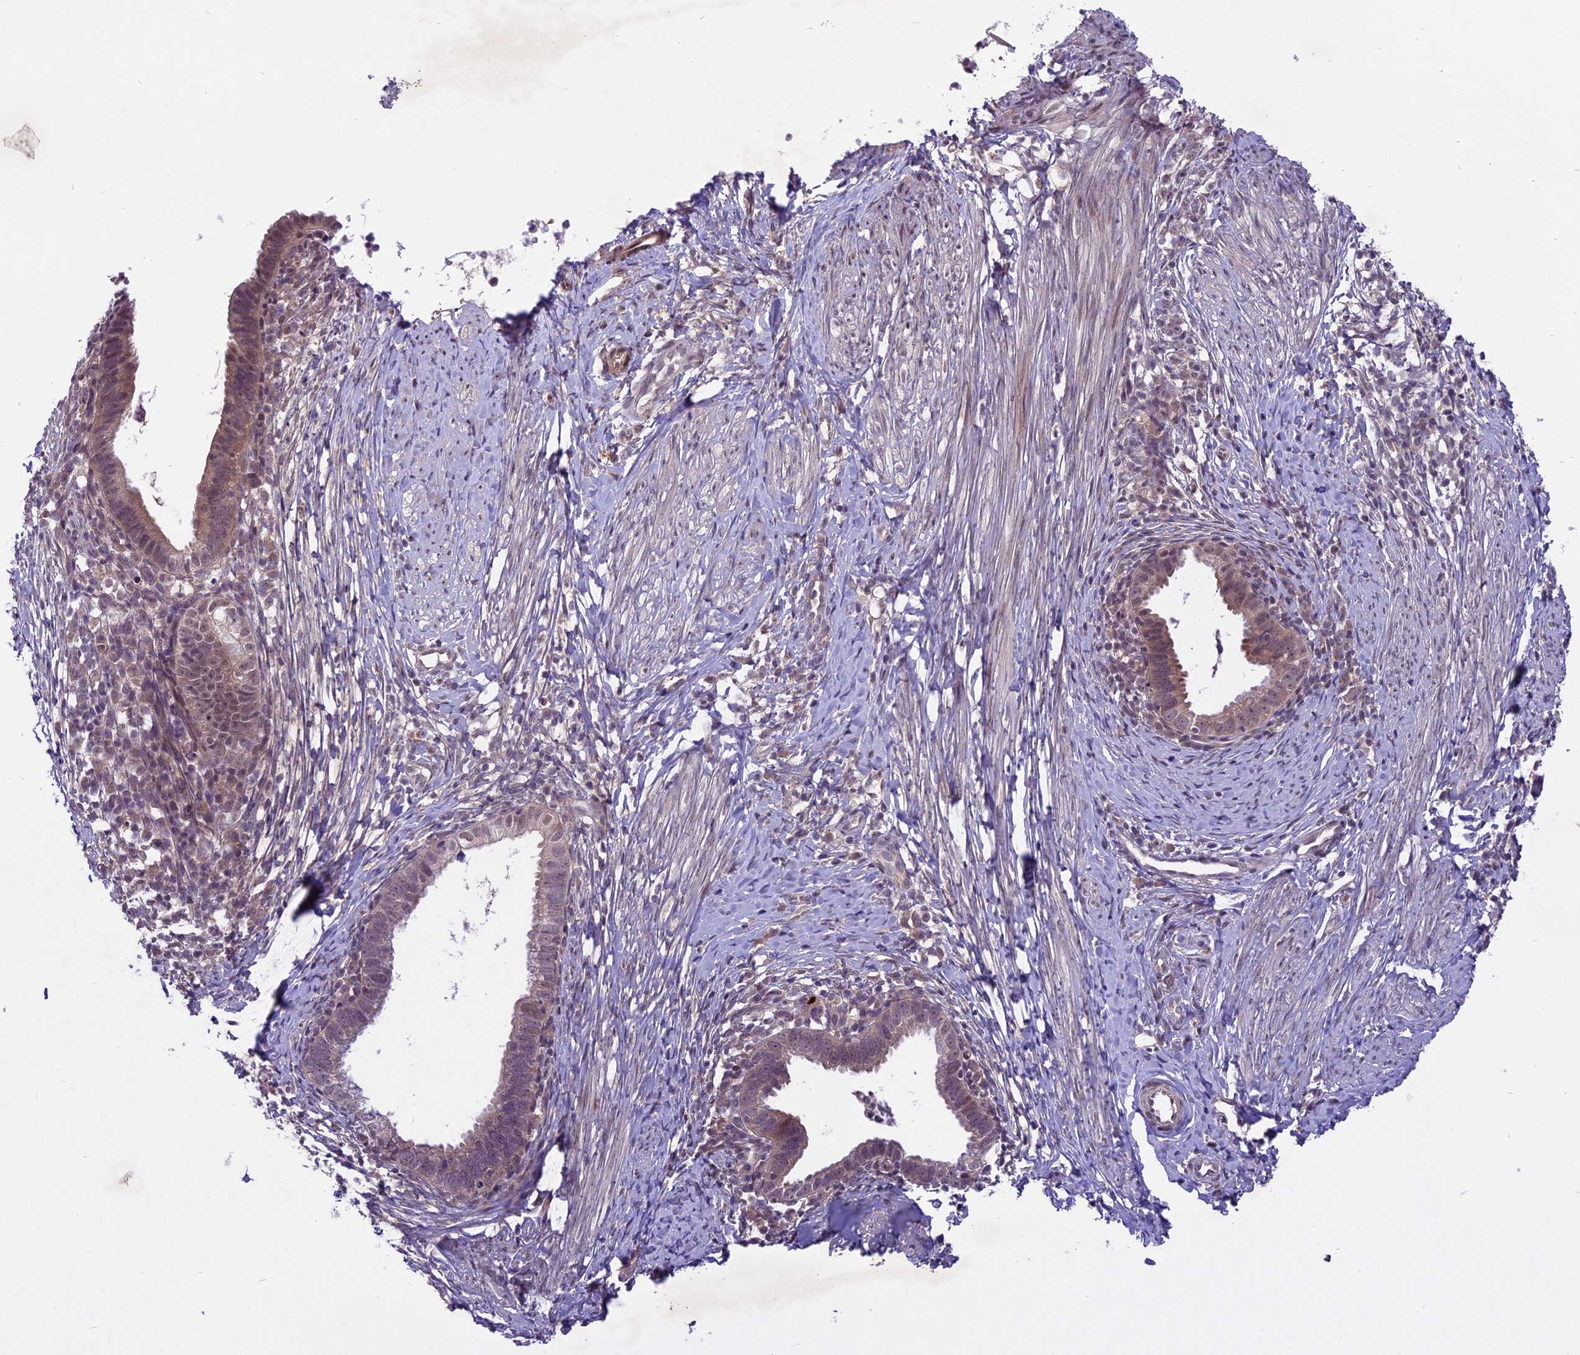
{"staining": {"intensity": "weak", "quantity": ">75%", "location": "cytoplasmic/membranous,nuclear"}, "tissue": "cervical cancer", "cell_type": "Tumor cells", "image_type": "cancer", "snomed": [{"axis": "morphology", "description": "Adenocarcinoma, NOS"}, {"axis": "topography", "description": "Cervix"}], "caption": "Protein expression analysis of cervical cancer exhibits weak cytoplasmic/membranous and nuclear positivity in about >75% of tumor cells.", "gene": "SPRED1", "patient": {"sex": "female", "age": 36}}